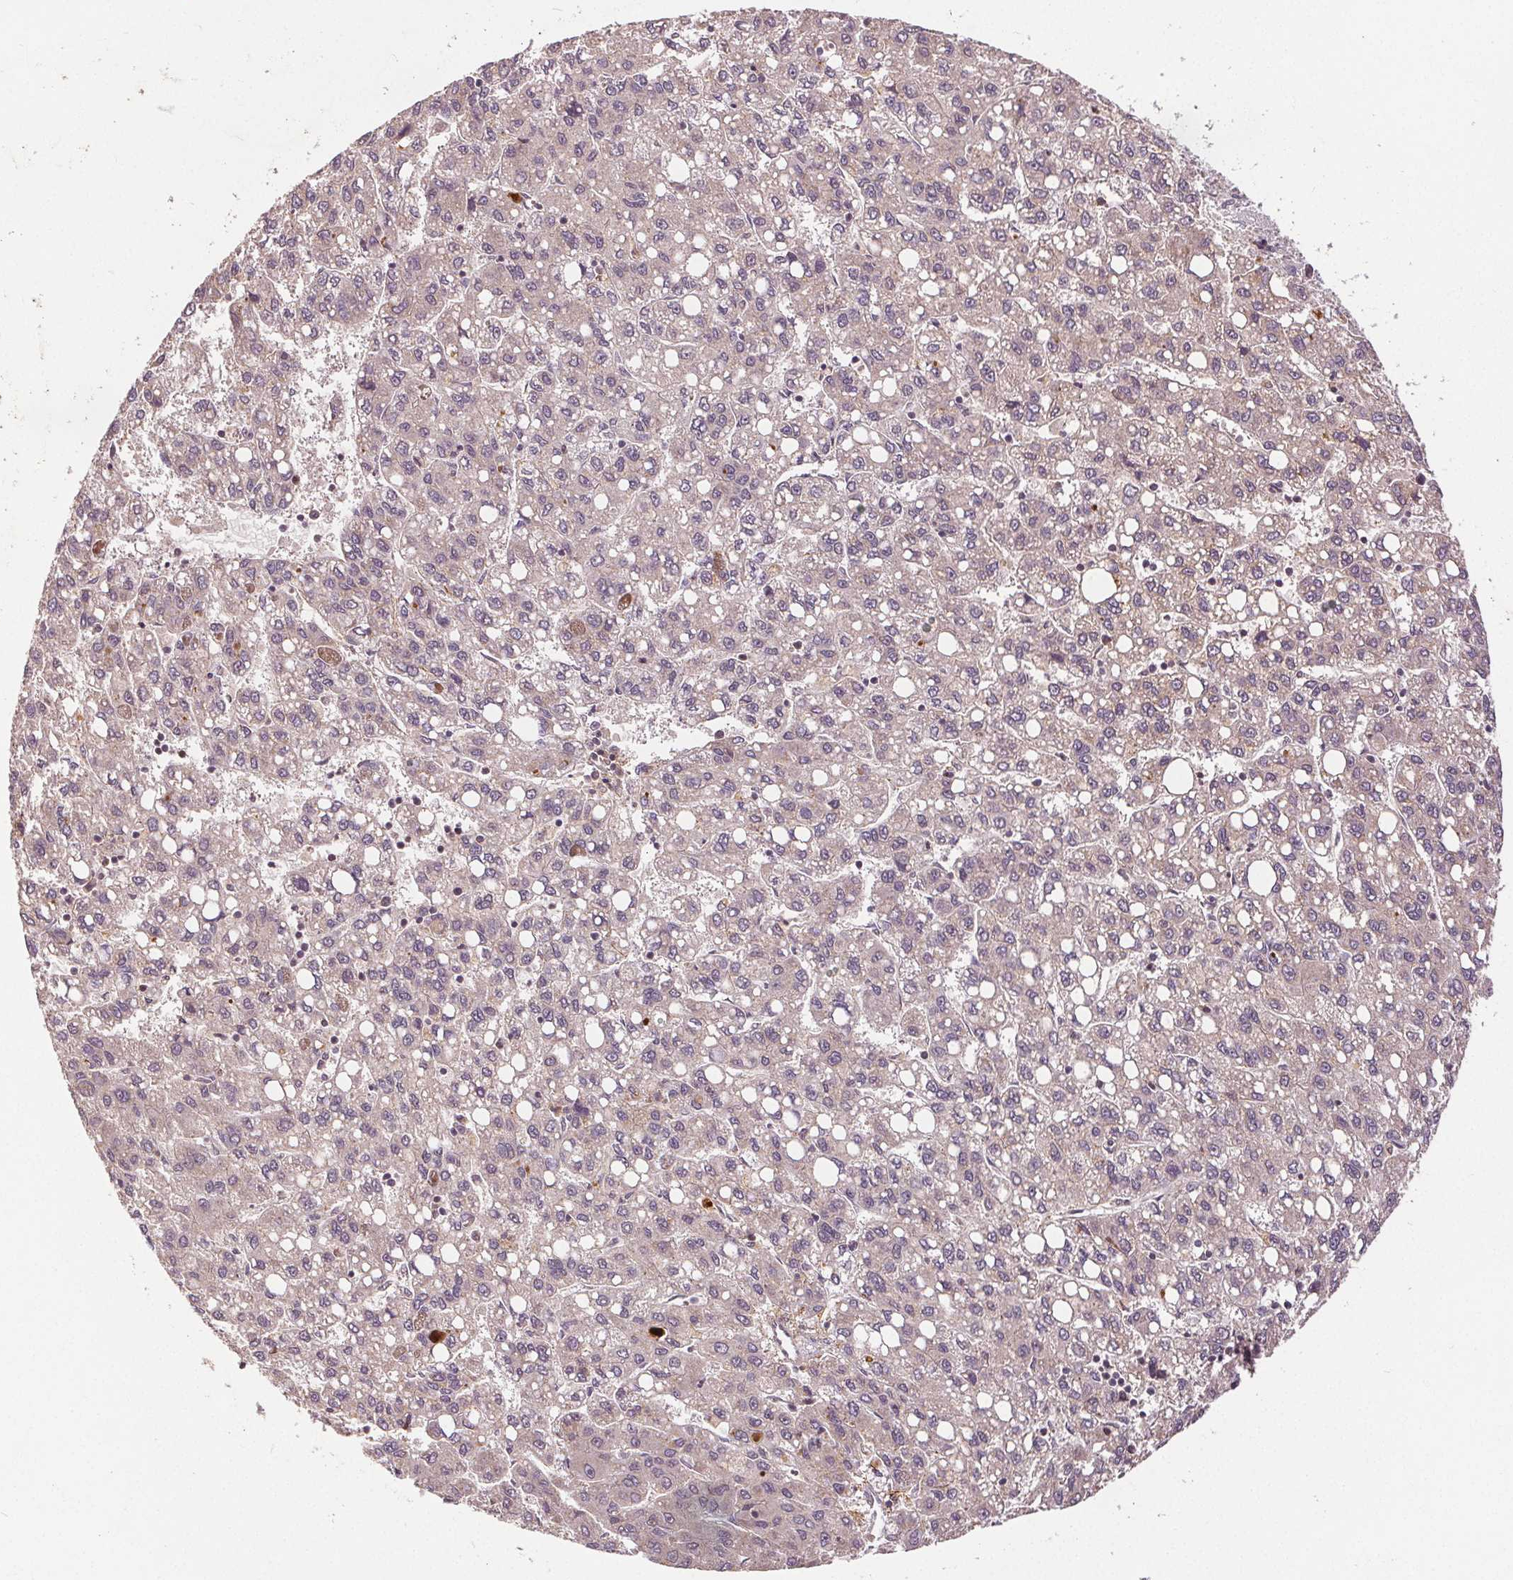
{"staining": {"intensity": "negative", "quantity": "none", "location": "none"}, "tissue": "liver cancer", "cell_type": "Tumor cells", "image_type": "cancer", "snomed": [{"axis": "morphology", "description": "Carcinoma, Hepatocellular, NOS"}, {"axis": "topography", "description": "Liver"}], "caption": "Tumor cells show no significant protein expression in liver hepatocellular carcinoma.", "gene": "EPHB3", "patient": {"sex": "female", "age": 82}}